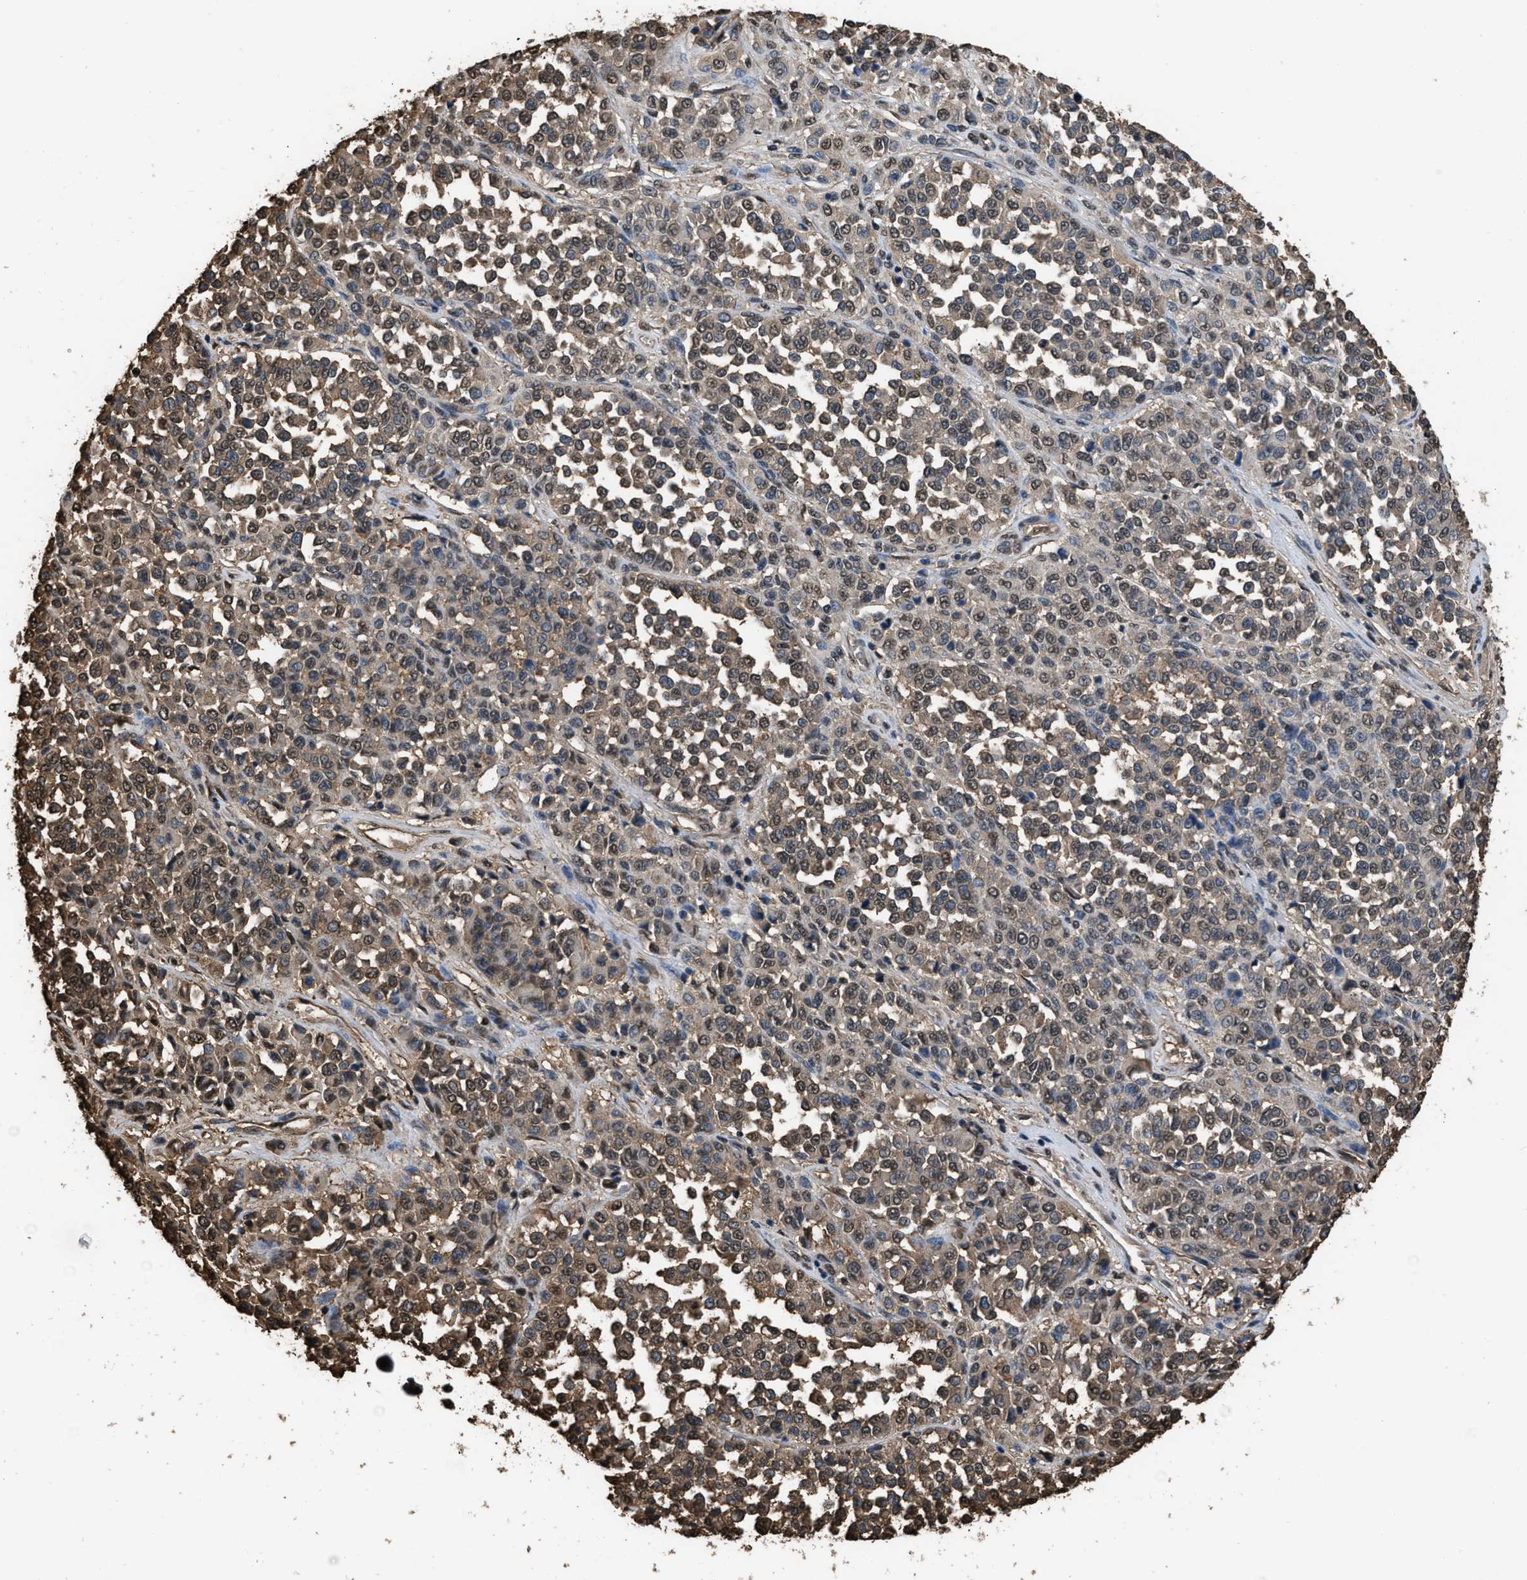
{"staining": {"intensity": "weak", "quantity": ">75%", "location": "nuclear"}, "tissue": "melanoma", "cell_type": "Tumor cells", "image_type": "cancer", "snomed": [{"axis": "morphology", "description": "Malignant melanoma, Metastatic site"}, {"axis": "topography", "description": "Pancreas"}], "caption": "Immunohistochemical staining of human melanoma reveals low levels of weak nuclear protein staining in approximately >75% of tumor cells.", "gene": "FNTA", "patient": {"sex": "female", "age": 30}}